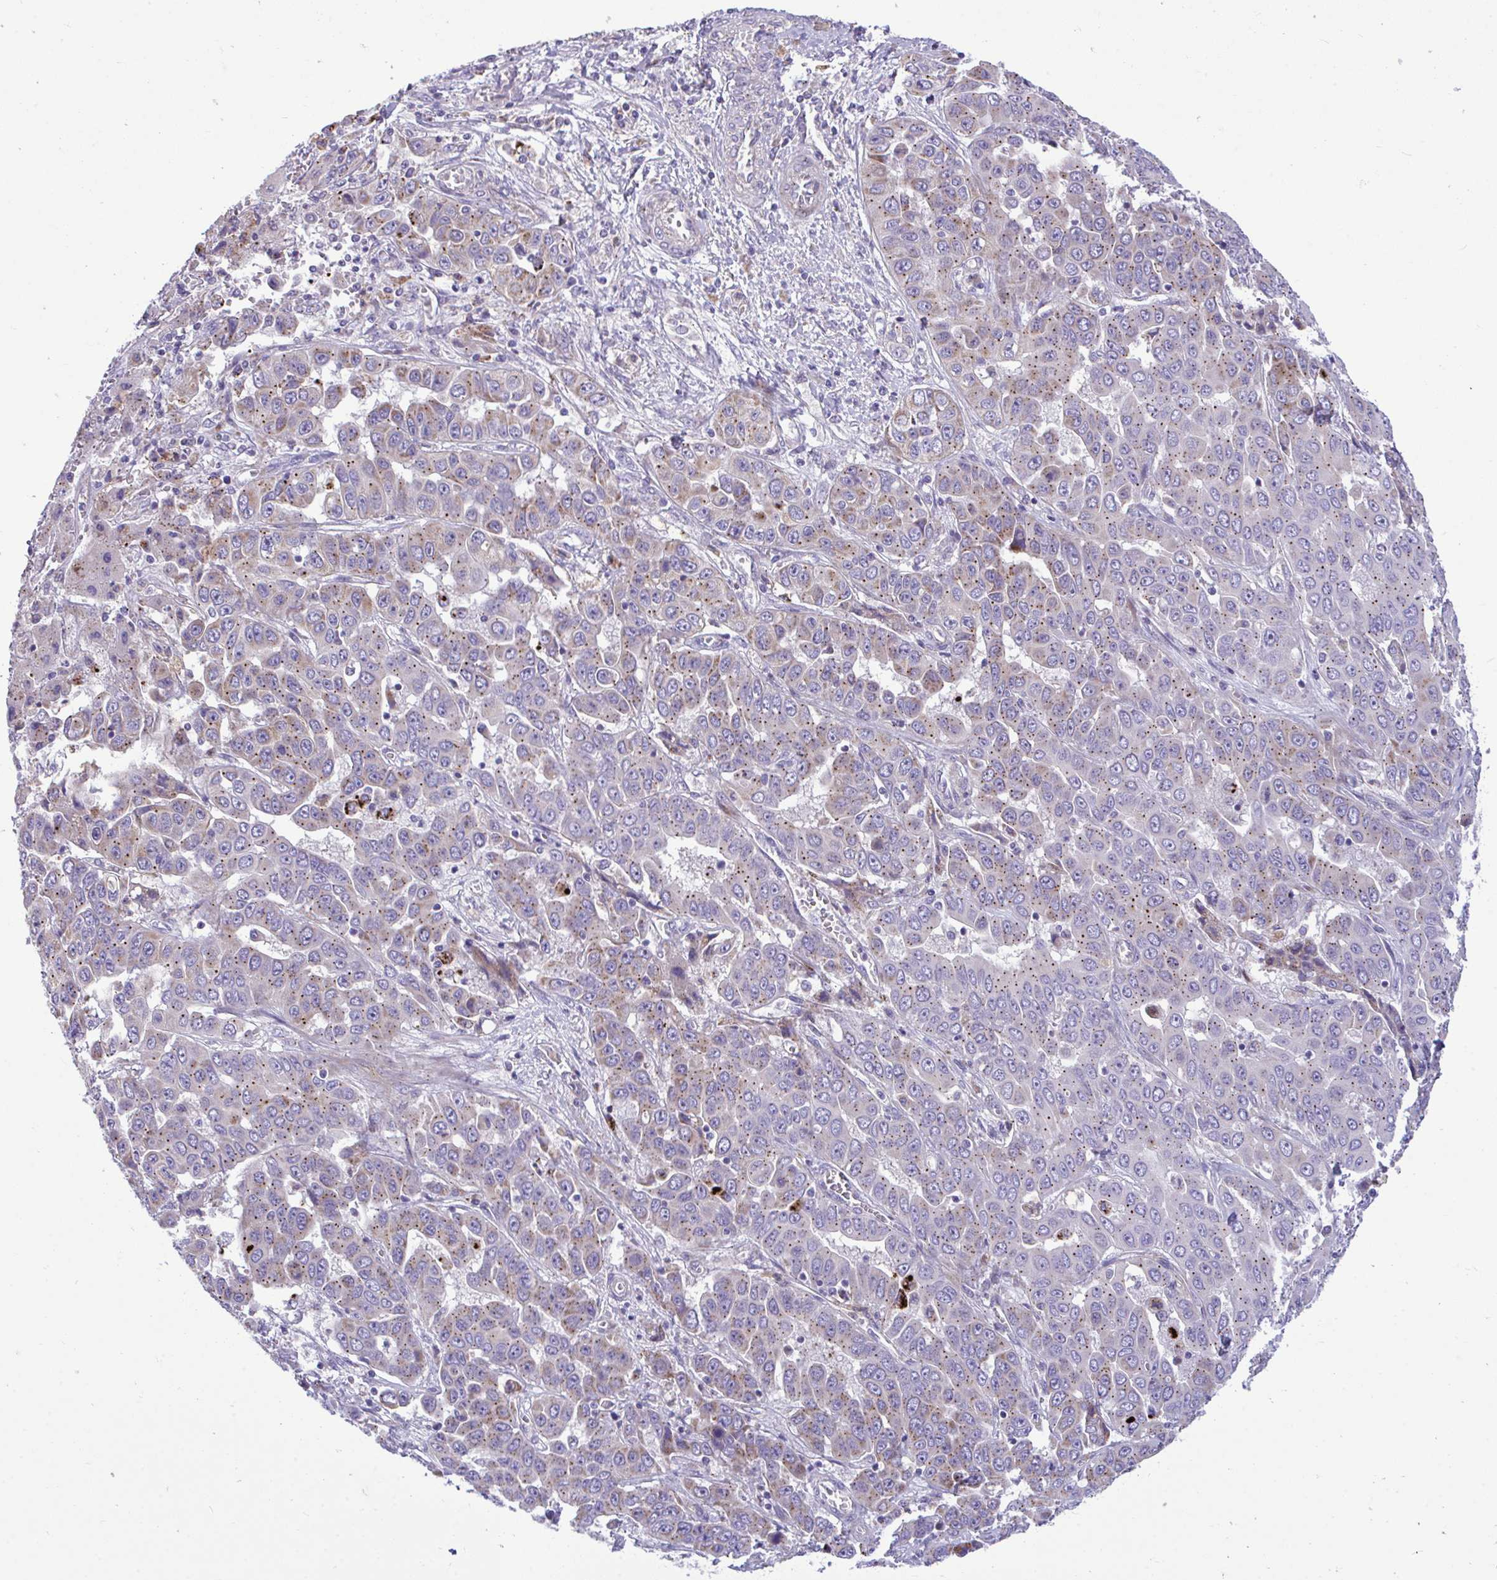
{"staining": {"intensity": "weak", "quantity": "25%-75%", "location": "cytoplasmic/membranous"}, "tissue": "liver cancer", "cell_type": "Tumor cells", "image_type": "cancer", "snomed": [{"axis": "morphology", "description": "Cholangiocarcinoma"}, {"axis": "topography", "description": "Liver"}], "caption": "Approximately 25%-75% of tumor cells in human liver cholangiocarcinoma demonstrate weak cytoplasmic/membranous protein positivity as visualized by brown immunohistochemical staining.", "gene": "MRPS16", "patient": {"sex": "female", "age": 52}}